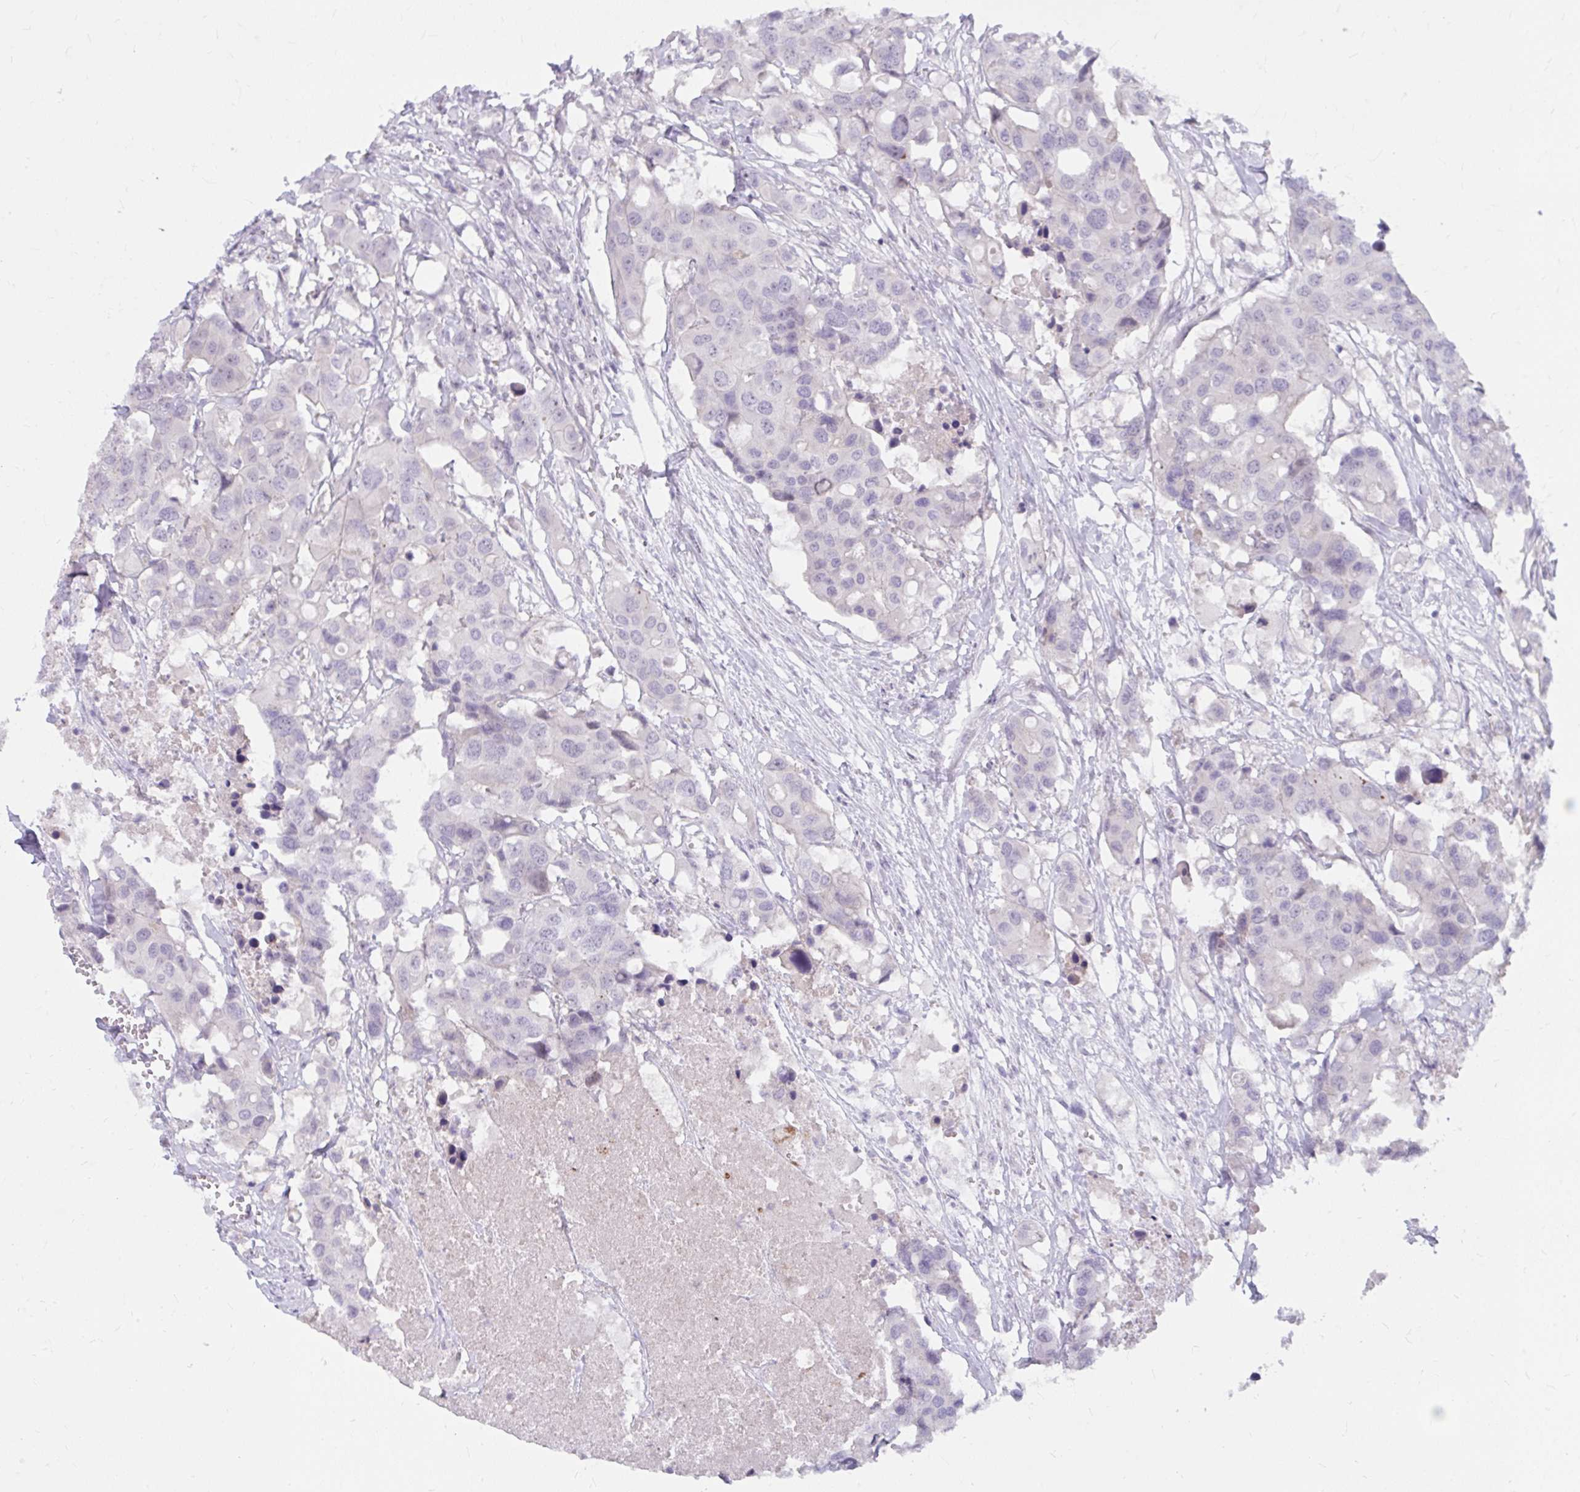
{"staining": {"intensity": "negative", "quantity": "none", "location": "none"}, "tissue": "colorectal cancer", "cell_type": "Tumor cells", "image_type": "cancer", "snomed": [{"axis": "morphology", "description": "Adenocarcinoma, NOS"}, {"axis": "topography", "description": "Colon"}], "caption": "A high-resolution histopathology image shows immunohistochemistry (IHC) staining of colorectal cancer, which reveals no significant expression in tumor cells. (Stains: DAB immunohistochemistry with hematoxylin counter stain, Microscopy: brightfield microscopy at high magnification).", "gene": "MUS81", "patient": {"sex": "male", "age": 77}}